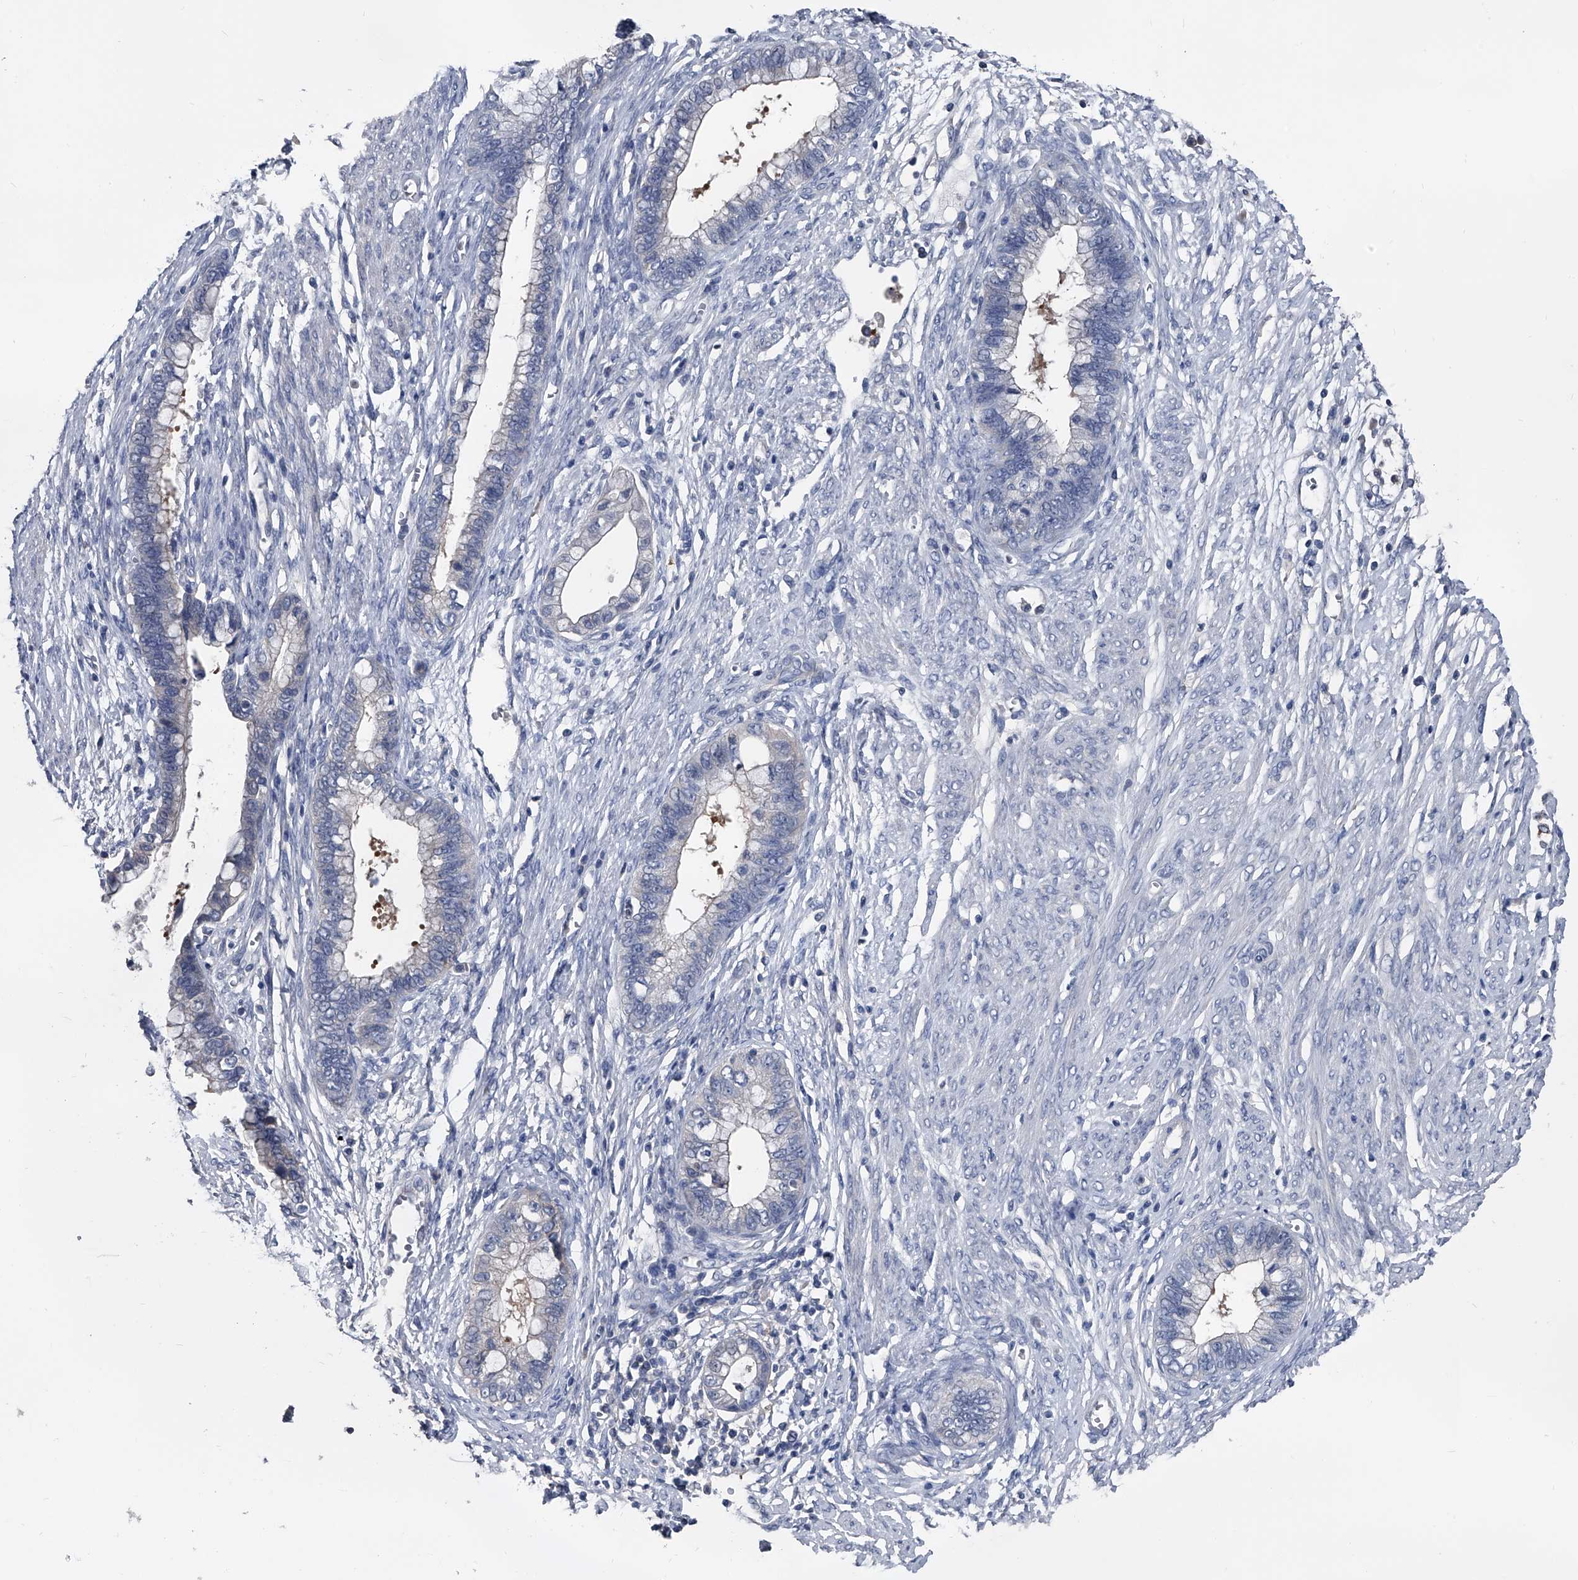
{"staining": {"intensity": "negative", "quantity": "none", "location": "none"}, "tissue": "cervical cancer", "cell_type": "Tumor cells", "image_type": "cancer", "snomed": [{"axis": "morphology", "description": "Adenocarcinoma, NOS"}, {"axis": "topography", "description": "Cervix"}], "caption": "The IHC micrograph has no significant expression in tumor cells of cervical cancer (adenocarcinoma) tissue.", "gene": "KIF13A", "patient": {"sex": "female", "age": 44}}